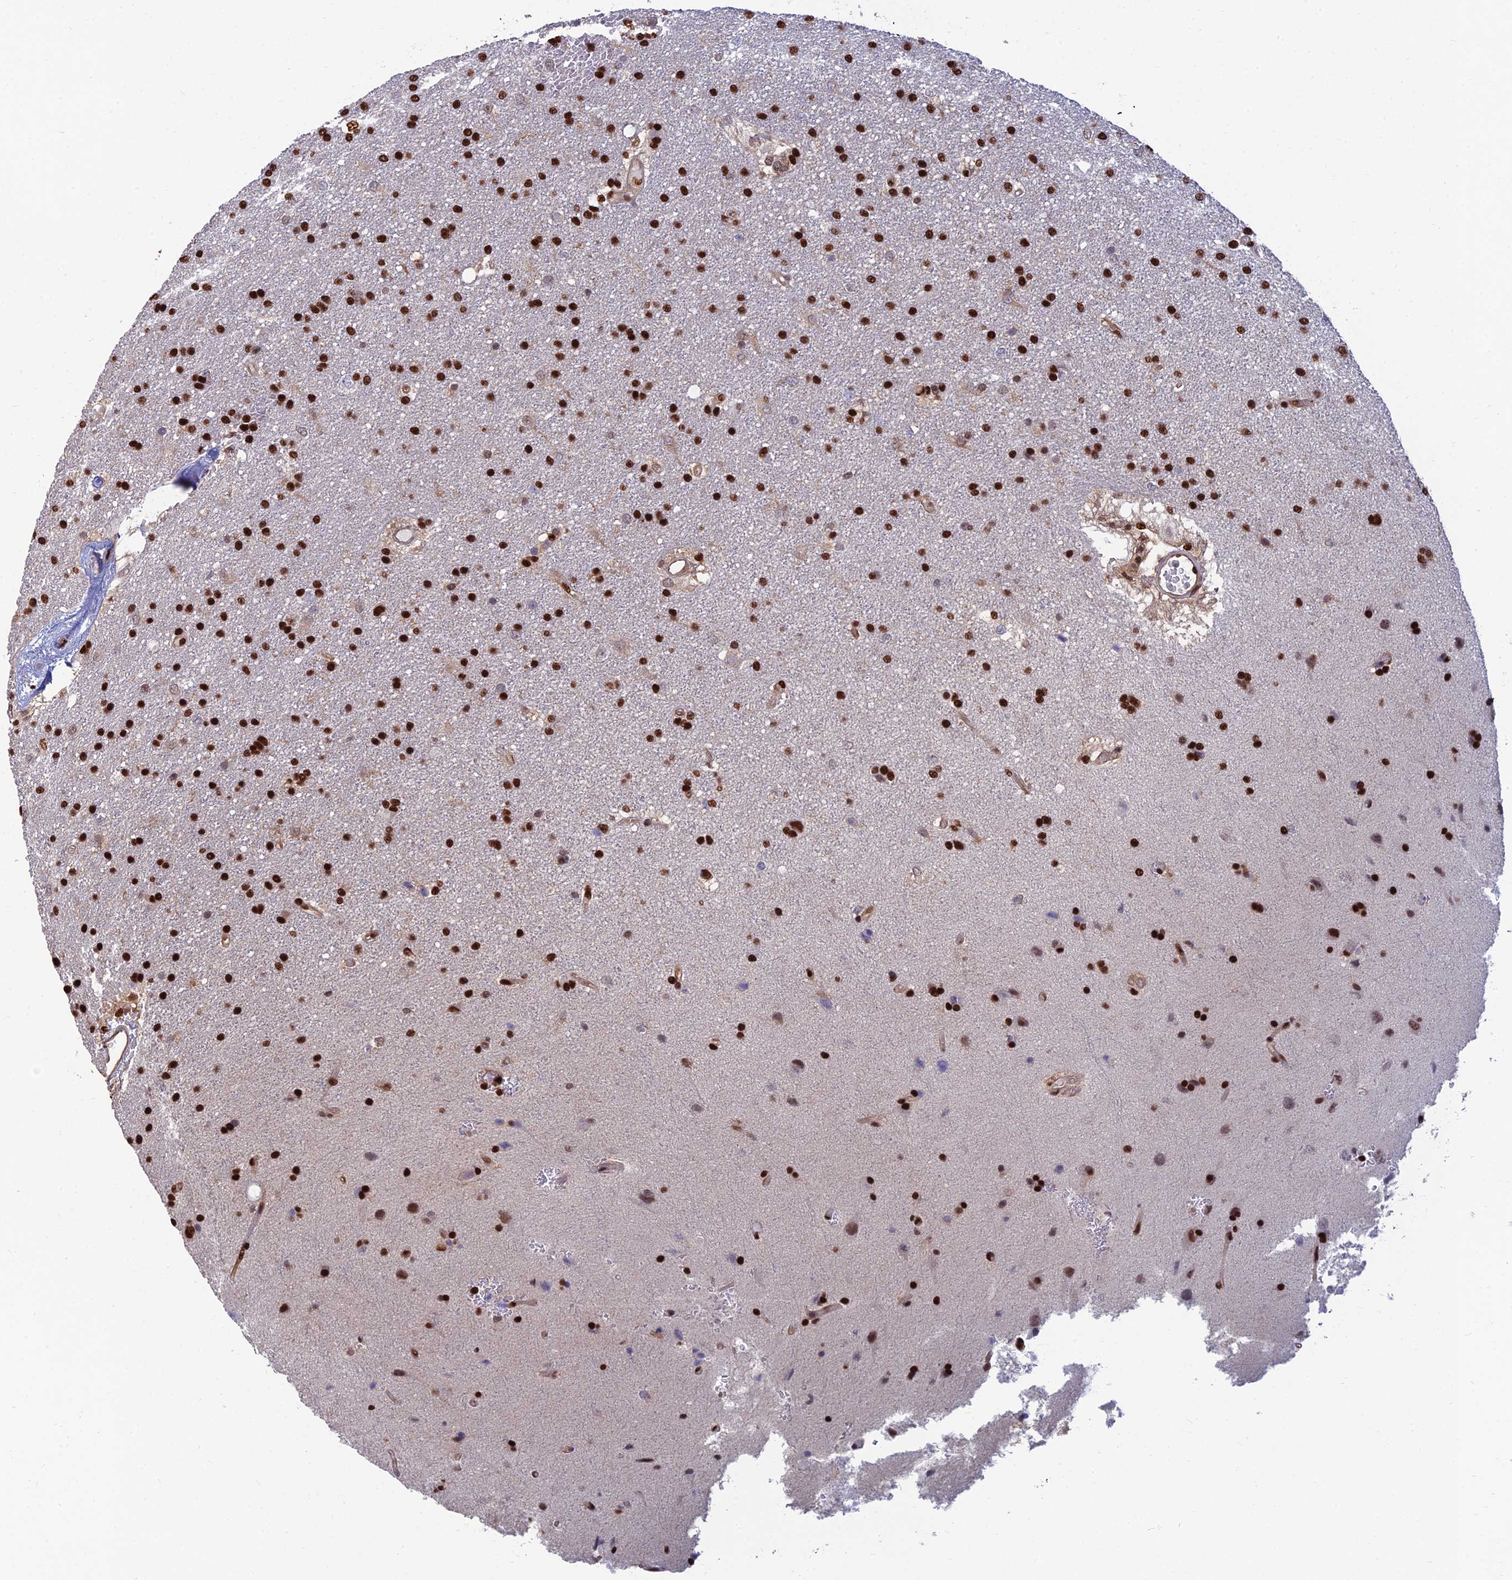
{"staining": {"intensity": "strong", "quantity": ">75%", "location": "nuclear"}, "tissue": "glioma", "cell_type": "Tumor cells", "image_type": "cancer", "snomed": [{"axis": "morphology", "description": "Glioma, malignant, Low grade"}, {"axis": "topography", "description": "Brain"}], "caption": "Malignant glioma (low-grade) stained with DAB immunohistochemistry demonstrates high levels of strong nuclear staining in approximately >75% of tumor cells. The staining was performed using DAB, with brown indicating positive protein expression. Nuclei are stained blue with hematoxylin.", "gene": "DNPEP", "patient": {"sex": "male", "age": 66}}